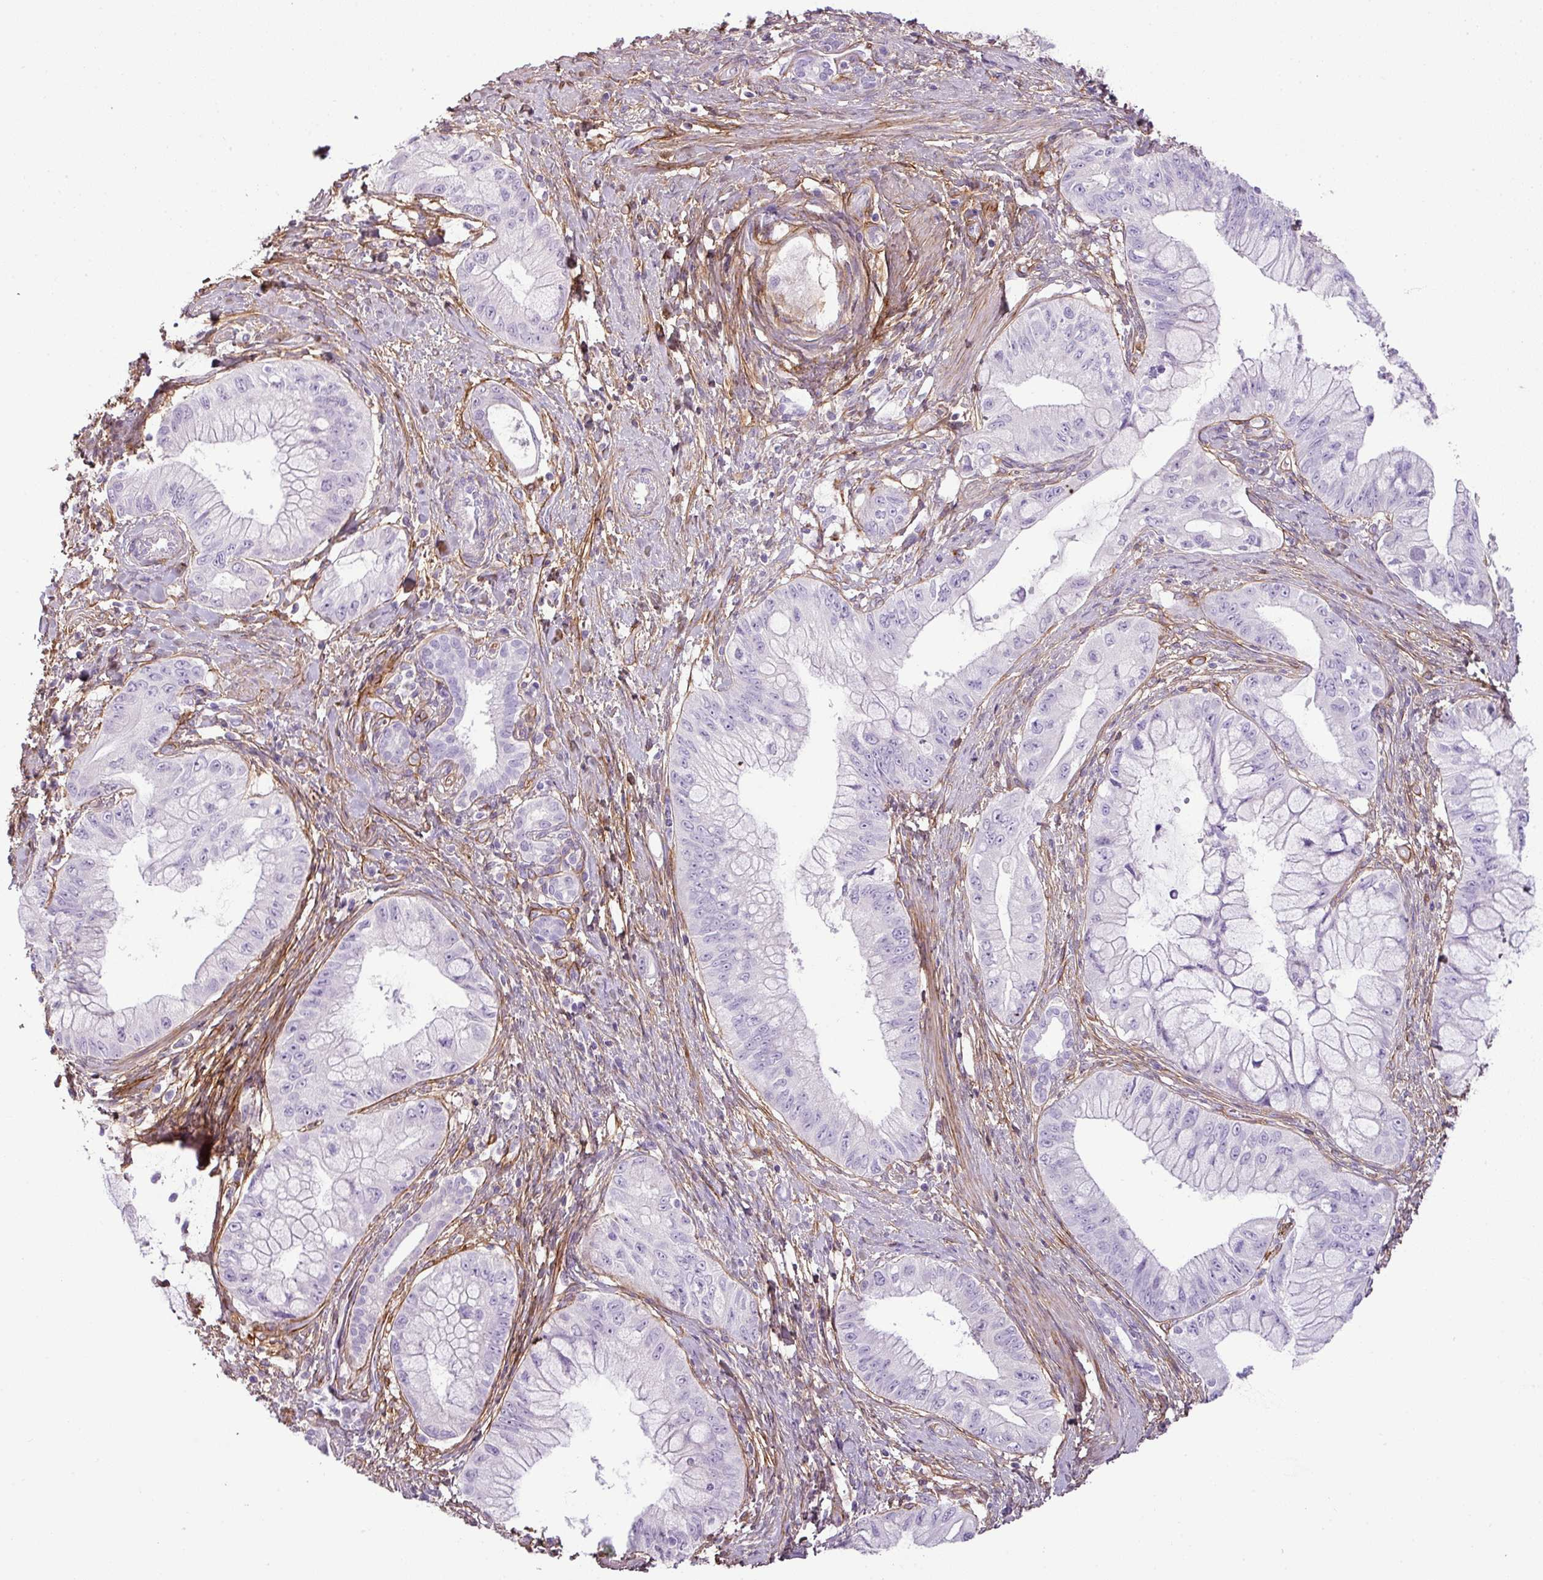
{"staining": {"intensity": "negative", "quantity": "none", "location": "none"}, "tissue": "pancreatic cancer", "cell_type": "Tumor cells", "image_type": "cancer", "snomed": [{"axis": "morphology", "description": "Adenocarcinoma, NOS"}, {"axis": "topography", "description": "Pancreas"}], "caption": "An immunohistochemistry image of pancreatic cancer is shown. There is no staining in tumor cells of pancreatic cancer.", "gene": "PARD6G", "patient": {"sex": "male", "age": 48}}